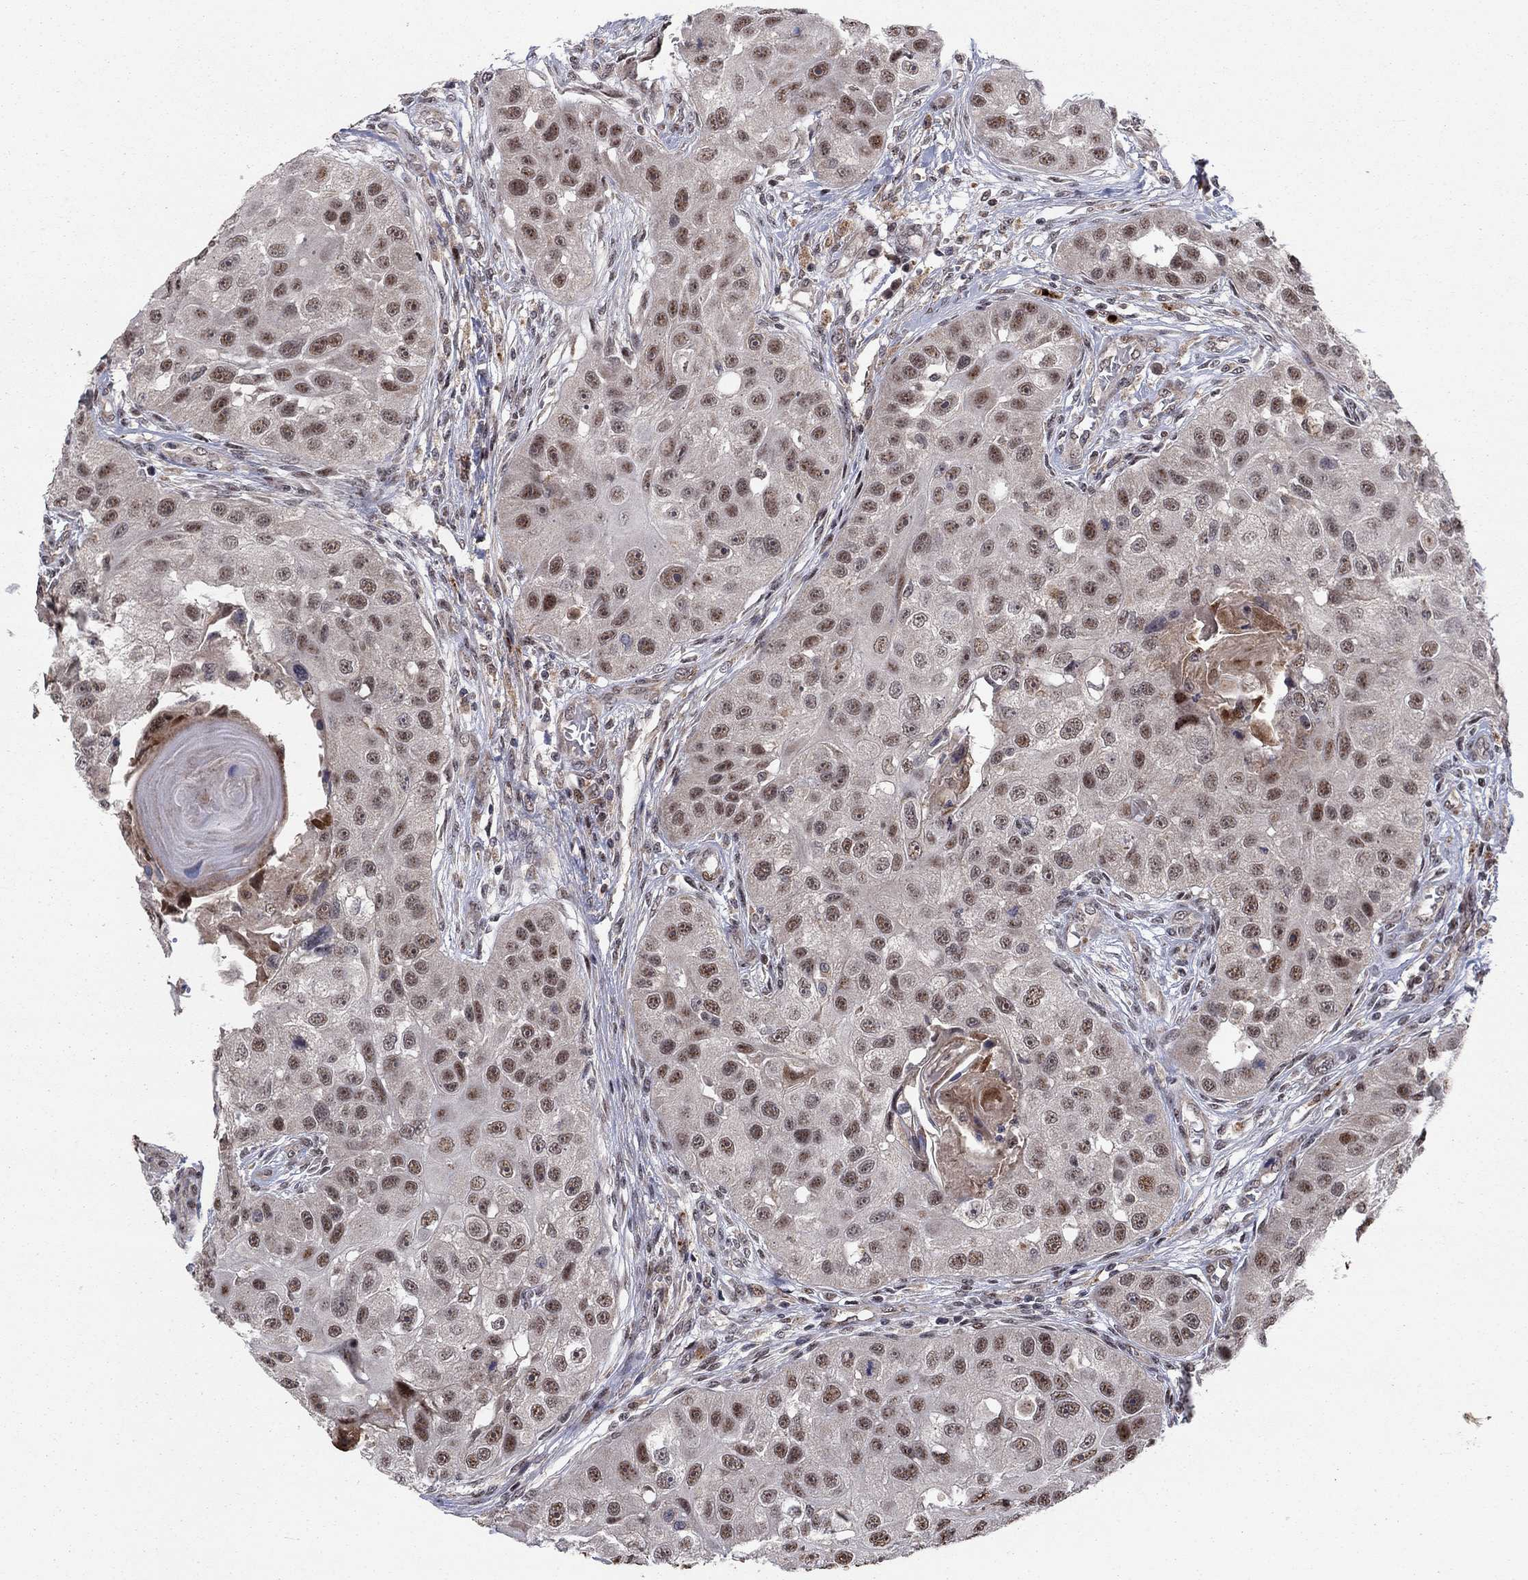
{"staining": {"intensity": "moderate", "quantity": ">75%", "location": "nuclear"}, "tissue": "head and neck cancer", "cell_type": "Tumor cells", "image_type": "cancer", "snomed": [{"axis": "morphology", "description": "Normal tissue, NOS"}, {"axis": "morphology", "description": "Squamous cell carcinoma, NOS"}, {"axis": "topography", "description": "Skeletal muscle"}, {"axis": "topography", "description": "Head-Neck"}], "caption": "A histopathology image showing moderate nuclear staining in approximately >75% of tumor cells in head and neck cancer (squamous cell carcinoma), as visualized by brown immunohistochemical staining.", "gene": "ZNF395", "patient": {"sex": "male", "age": 51}}